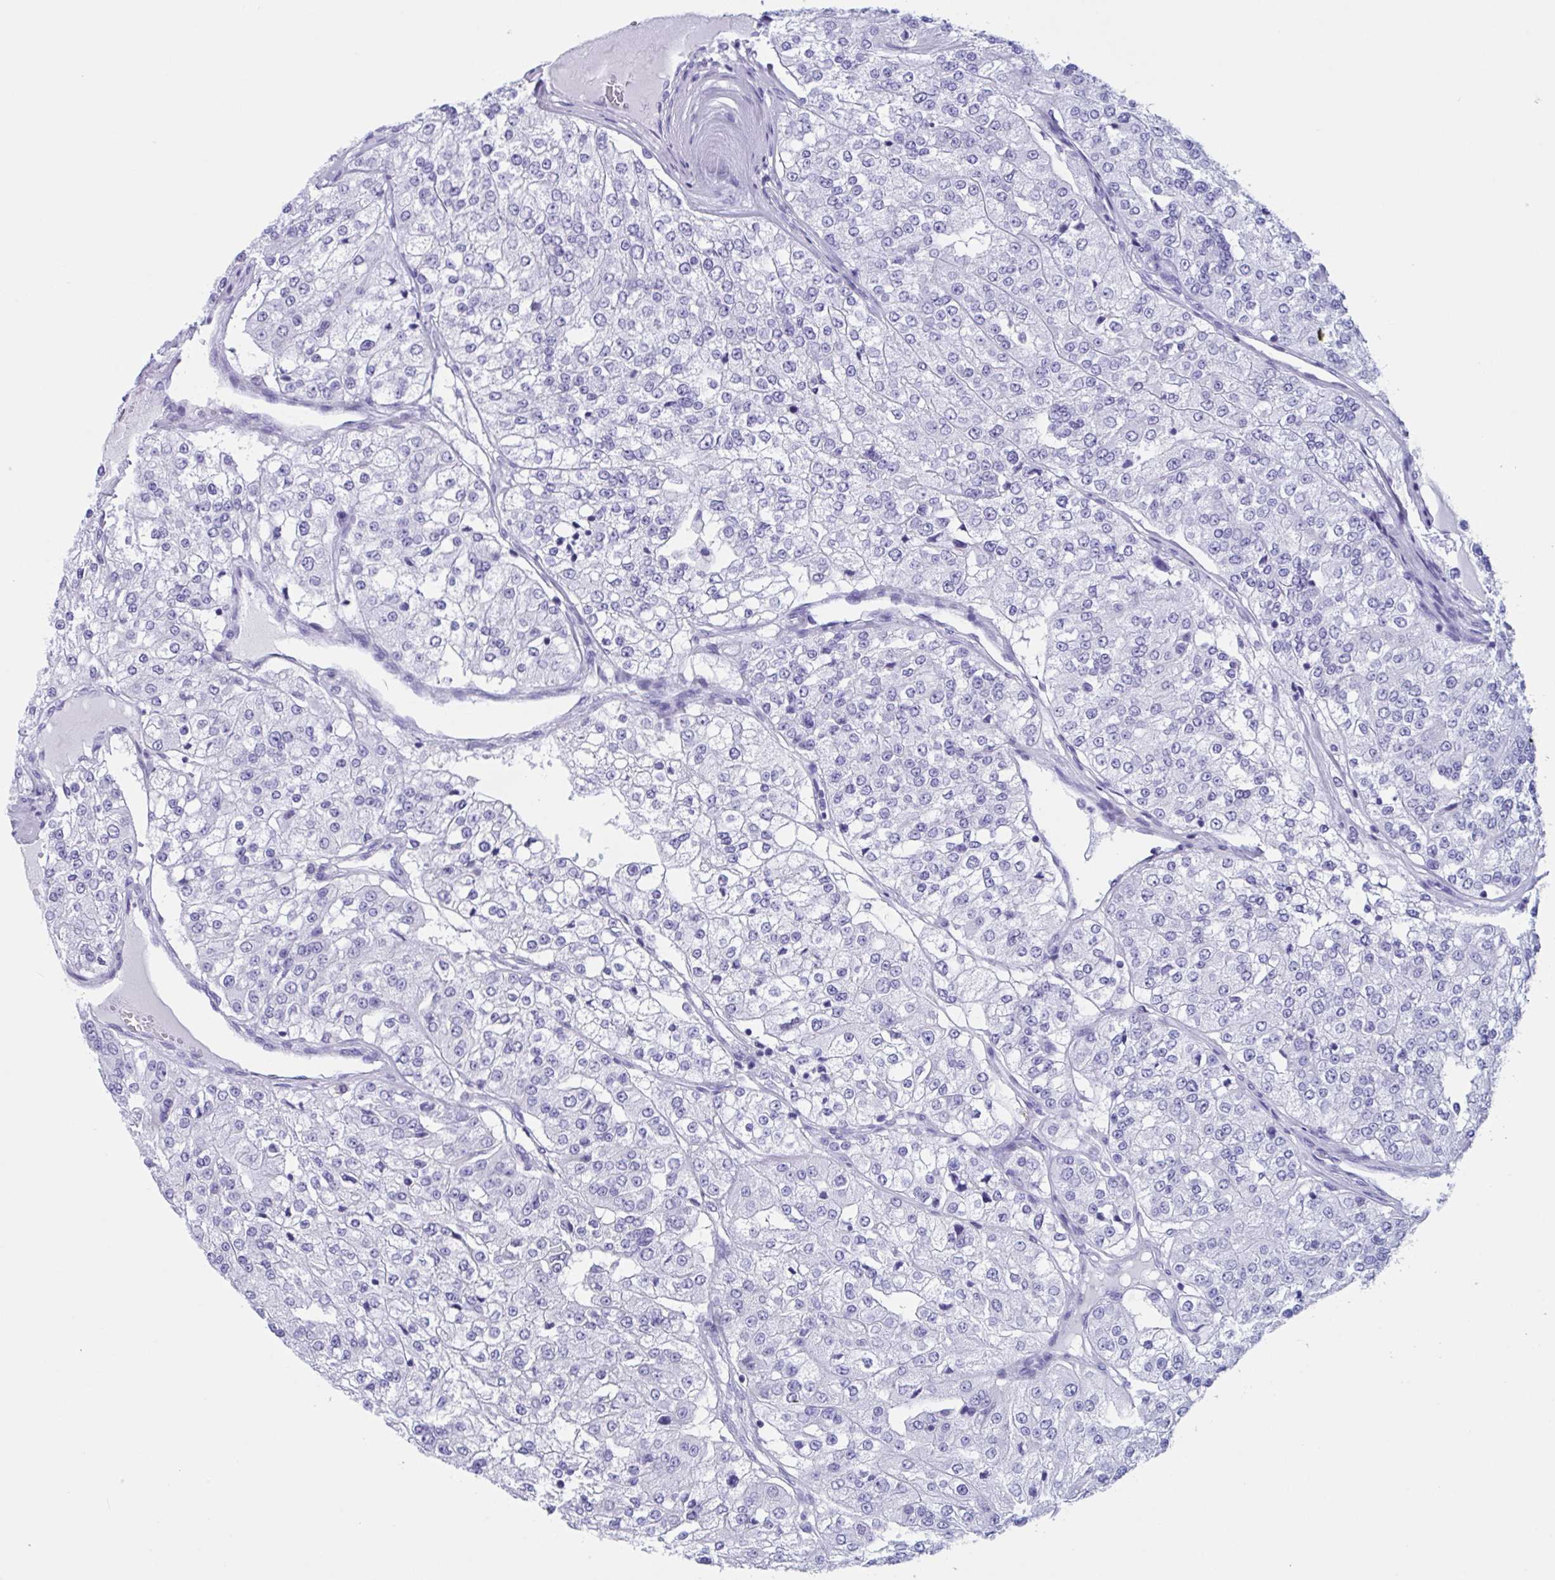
{"staining": {"intensity": "negative", "quantity": "none", "location": "none"}, "tissue": "renal cancer", "cell_type": "Tumor cells", "image_type": "cancer", "snomed": [{"axis": "morphology", "description": "Adenocarcinoma, NOS"}, {"axis": "topography", "description": "Kidney"}], "caption": "There is no significant staining in tumor cells of renal cancer.", "gene": "ZNF850", "patient": {"sex": "female", "age": 63}}